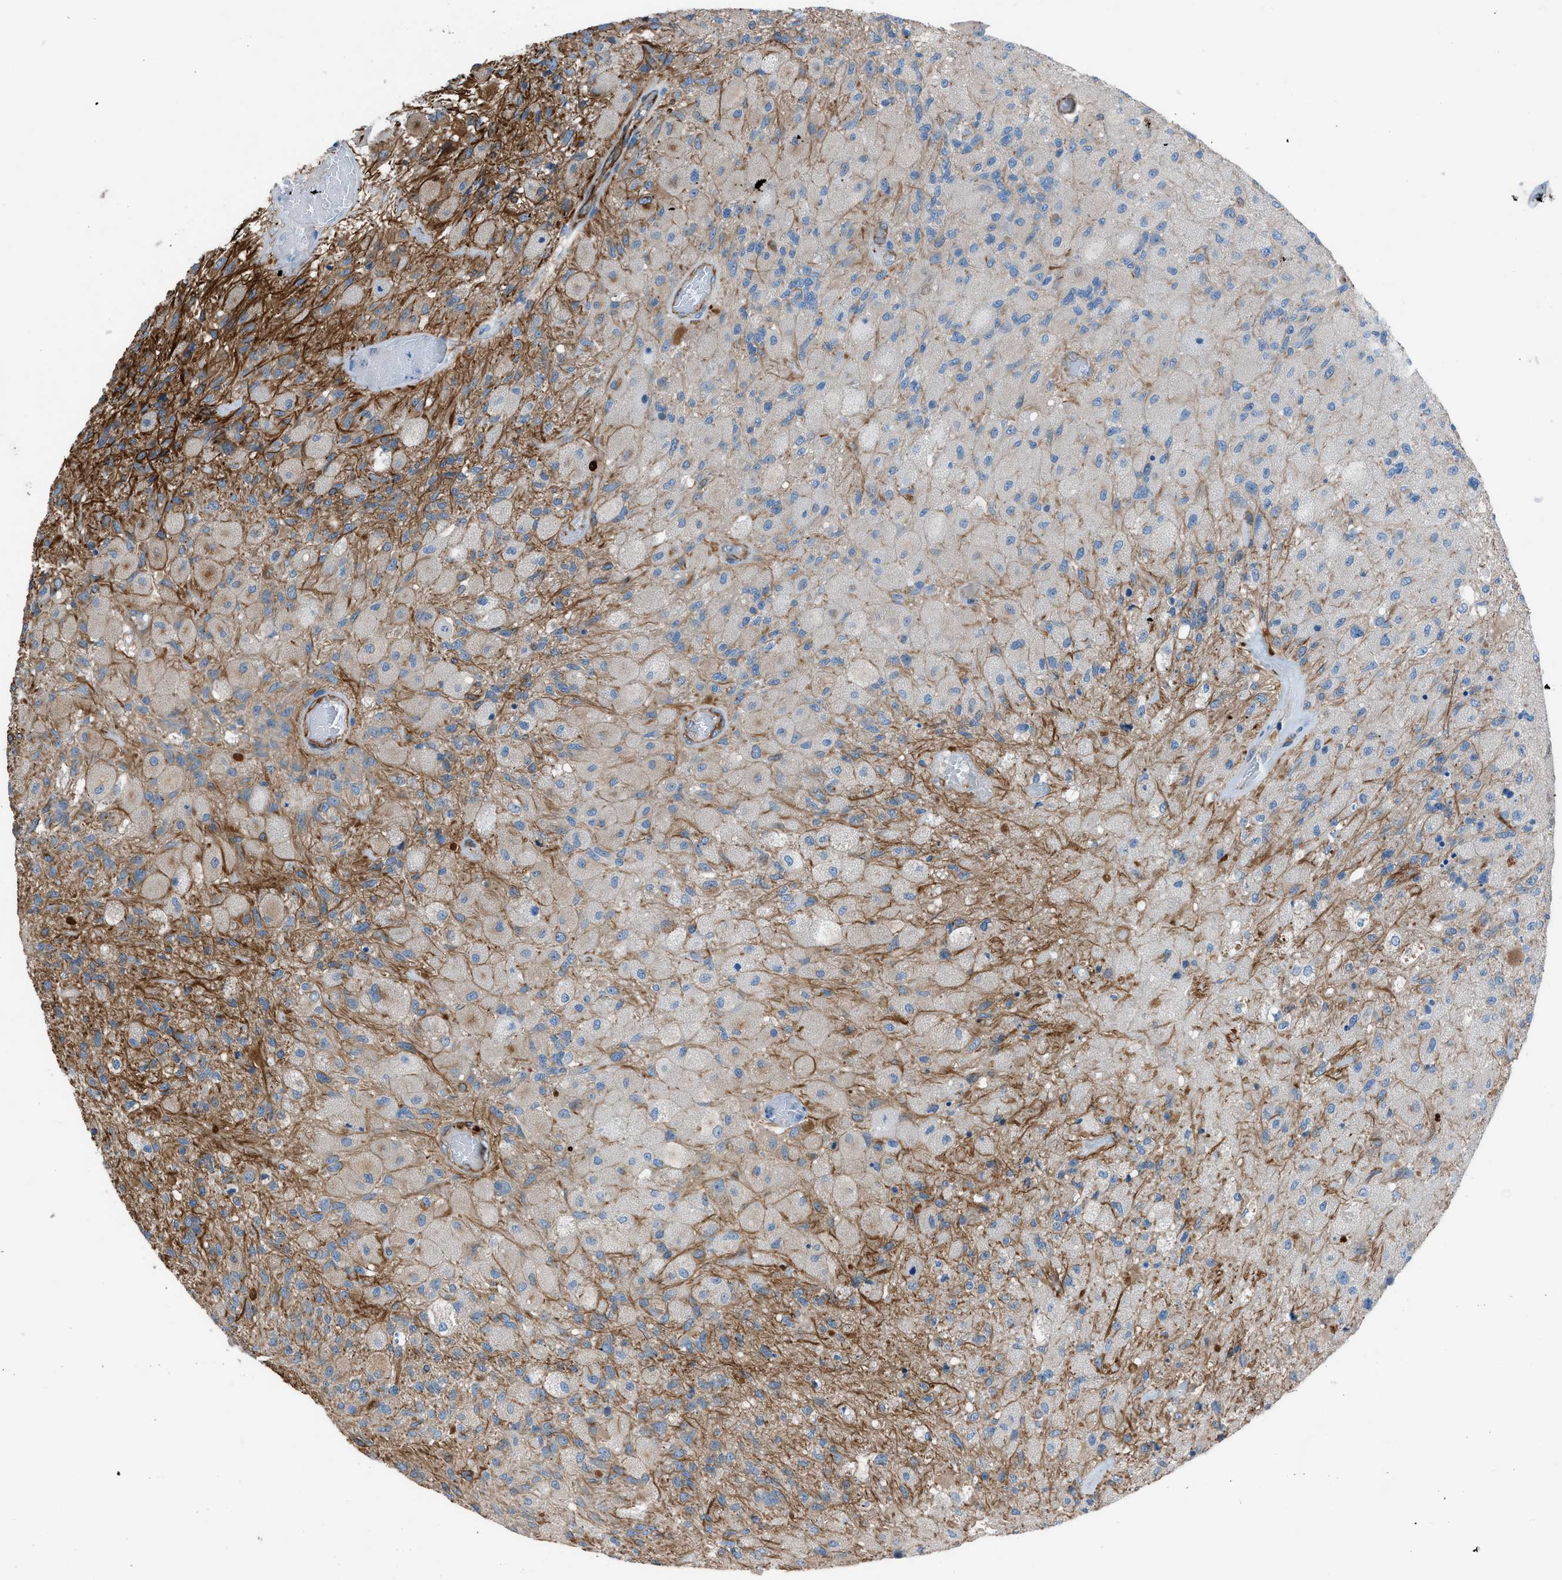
{"staining": {"intensity": "moderate", "quantity": "<25%", "location": "cytoplasmic/membranous"}, "tissue": "glioma", "cell_type": "Tumor cells", "image_type": "cancer", "snomed": [{"axis": "morphology", "description": "Normal tissue, NOS"}, {"axis": "morphology", "description": "Glioma, malignant, High grade"}, {"axis": "topography", "description": "Cerebral cortex"}], "caption": "Protein analysis of malignant glioma (high-grade) tissue demonstrates moderate cytoplasmic/membranous positivity in approximately <25% of tumor cells.", "gene": "CABP7", "patient": {"sex": "male", "age": 77}}